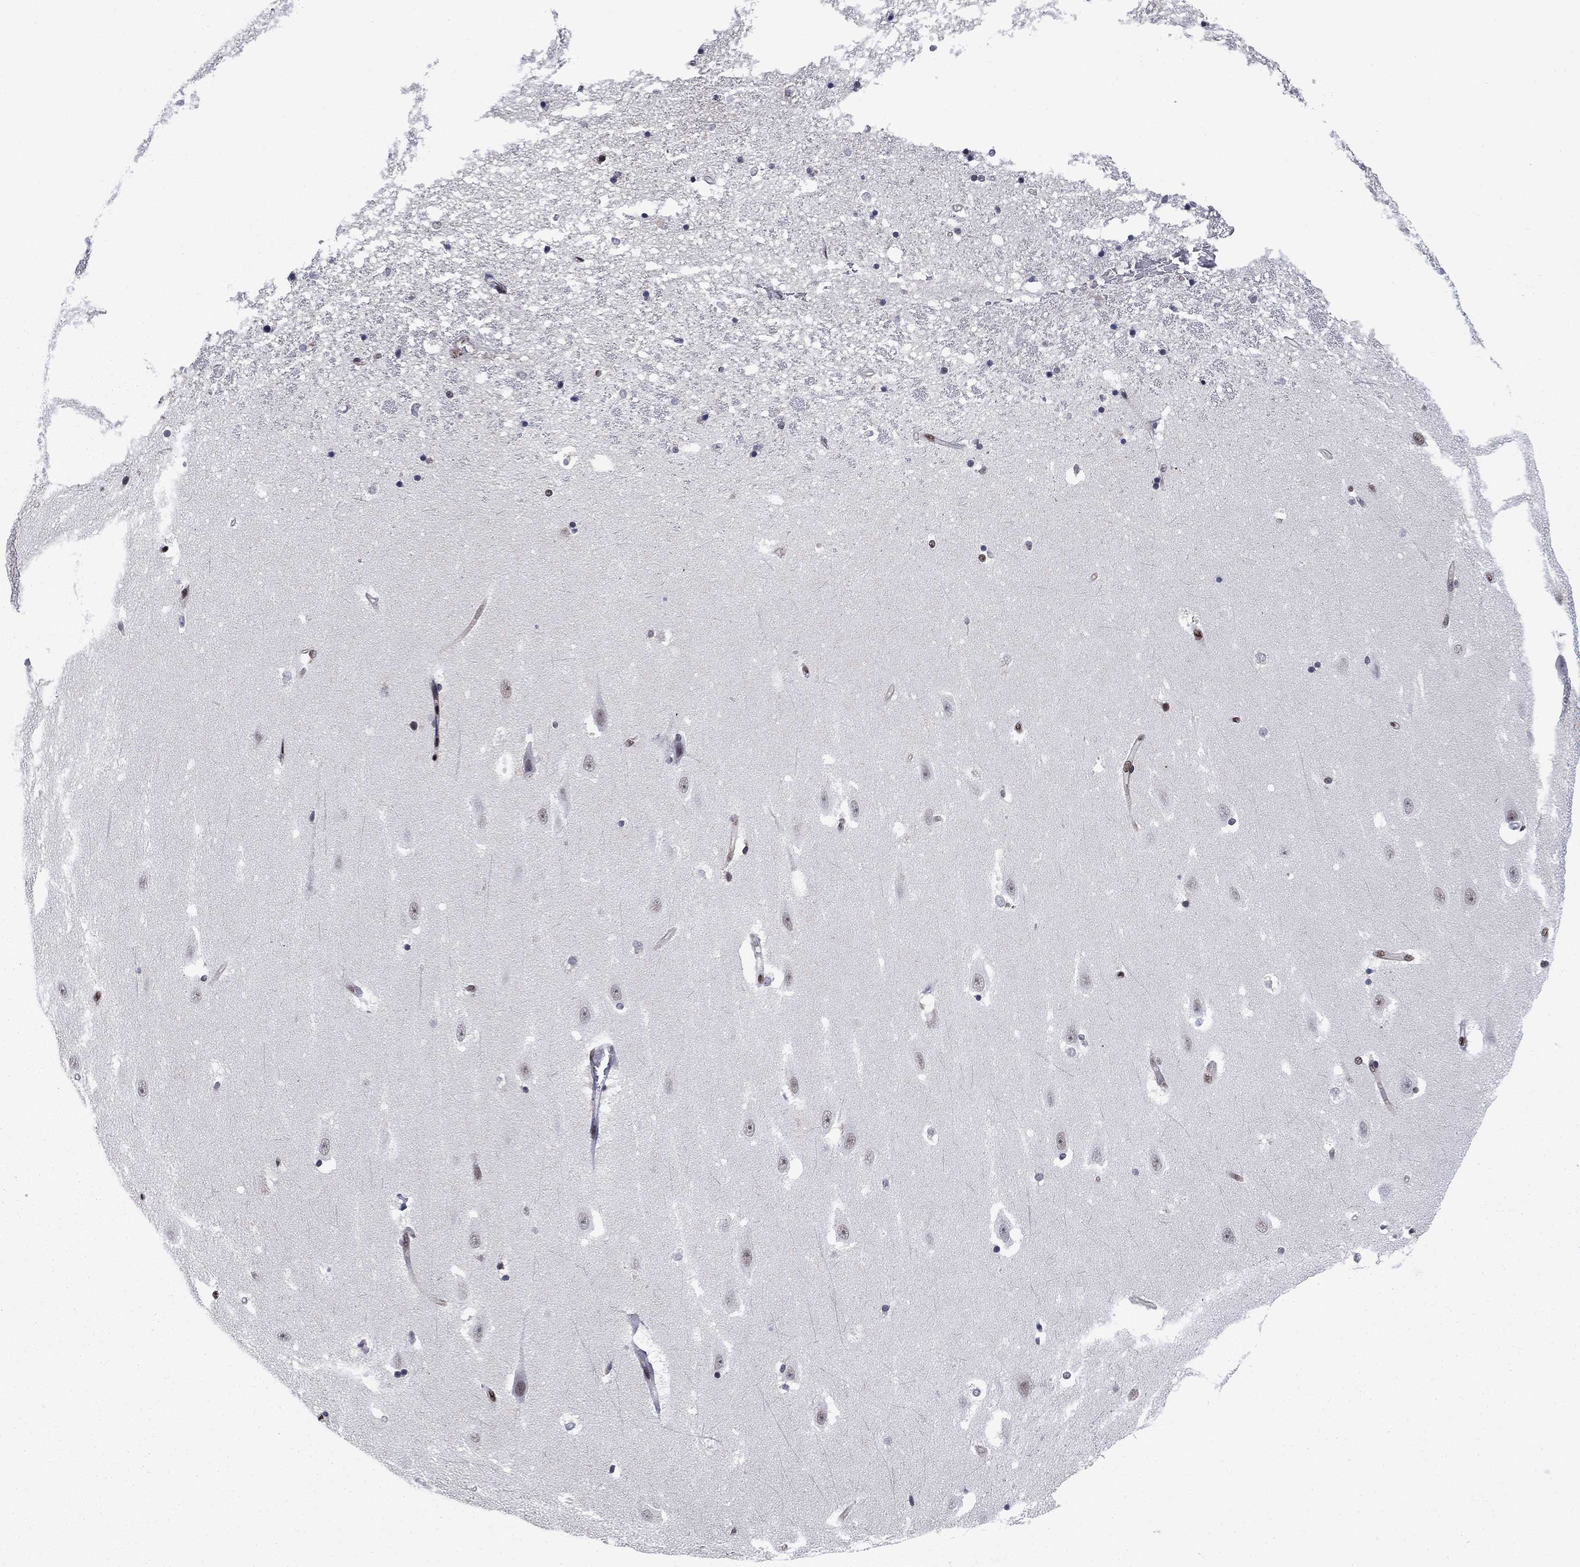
{"staining": {"intensity": "moderate", "quantity": "<25%", "location": "nuclear"}, "tissue": "hippocampus", "cell_type": "Glial cells", "image_type": "normal", "snomed": [{"axis": "morphology", "description": "Normal tissue, NOS"}, {"axis": "topography", "description": "Hippocampus"}], "caption": "Immunohistochemistry photomicrograph of normal hippocampus: human hippocampus stained using immunohistochemistry (IHC) shows low levels of moderate protein expression localized specifically in the nuclear of glial cells, appearing as a nuclear brown color.", "gene": "RPRD1B", "patient": {"sex": "male", "age": 49}}